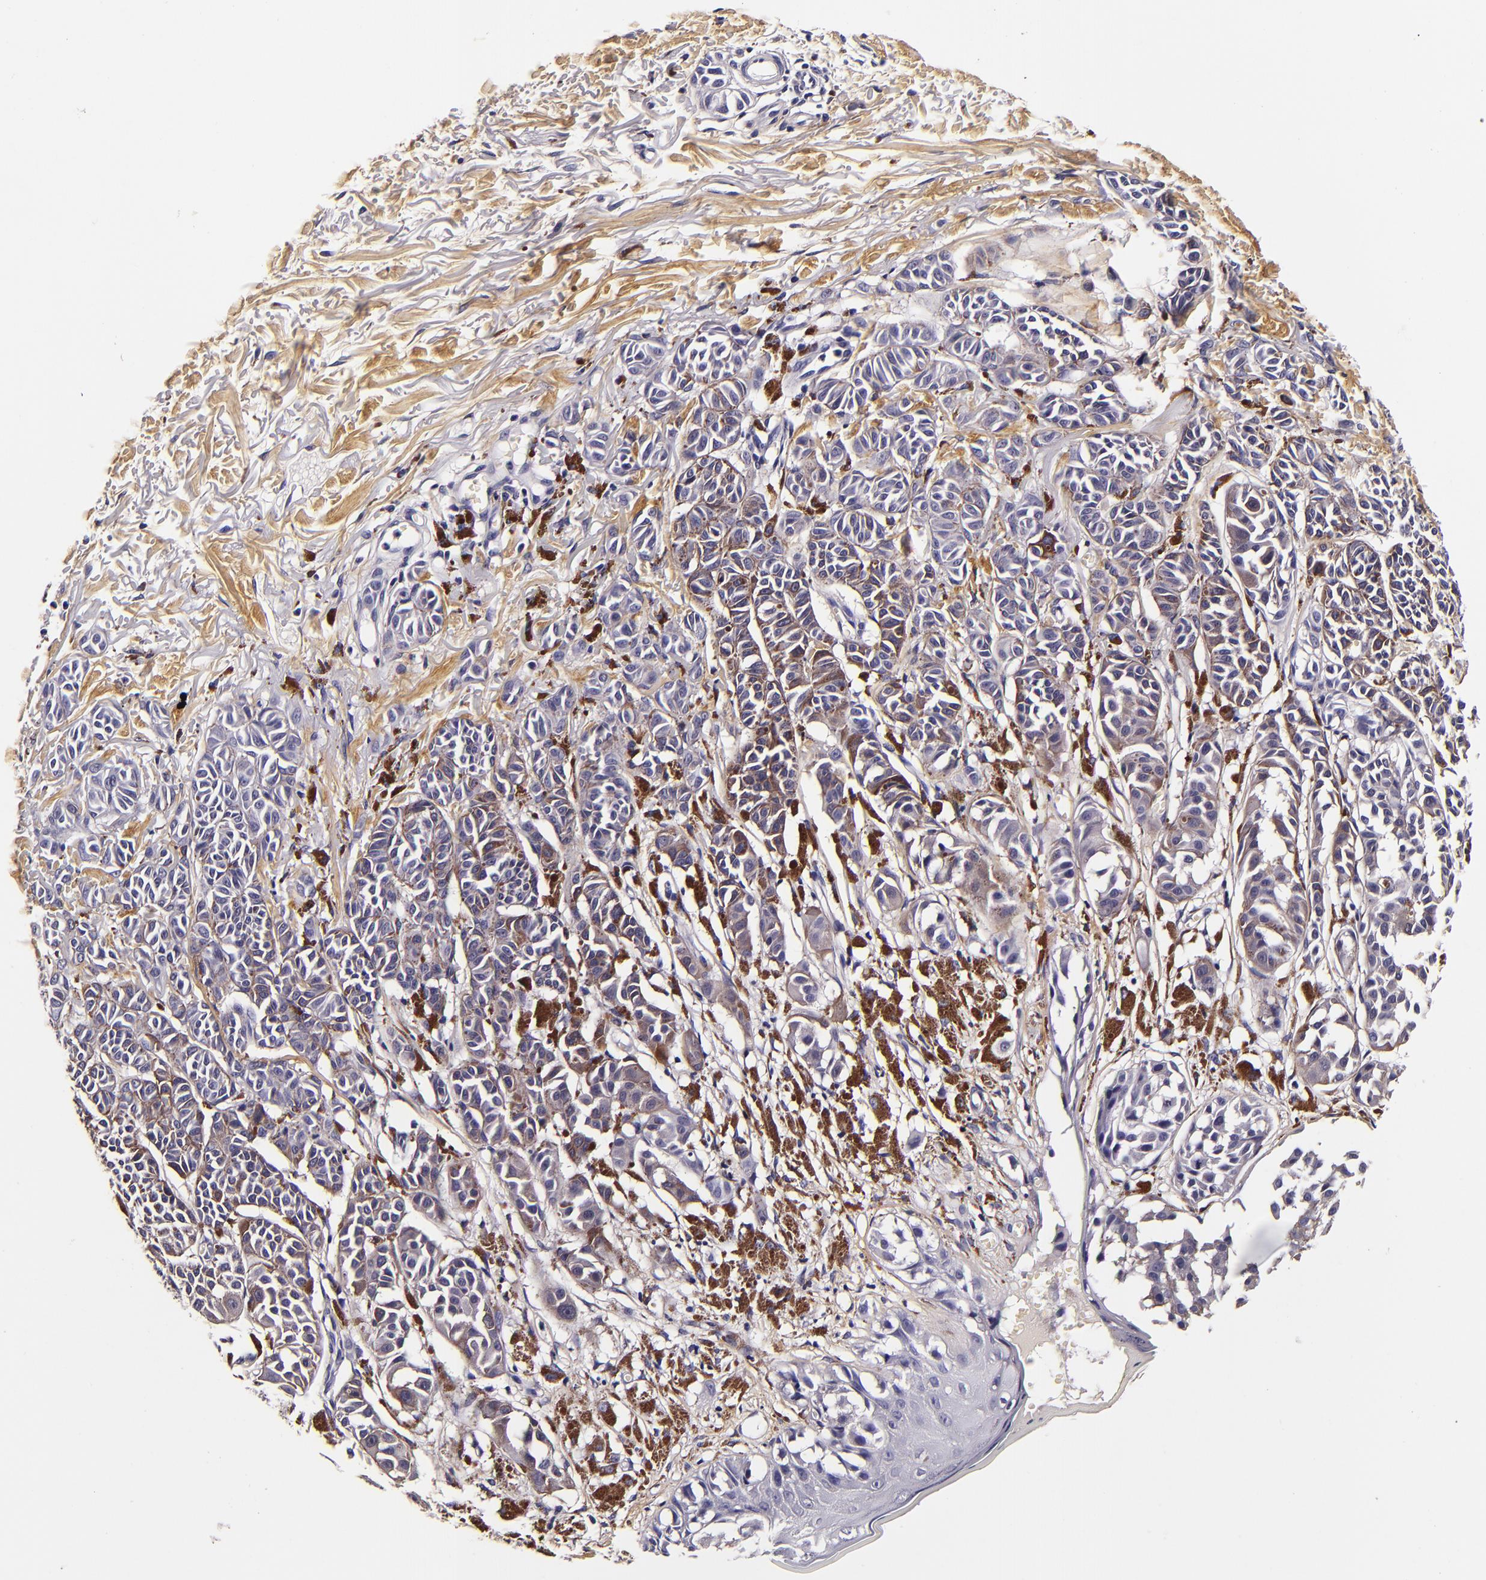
{"staining": {"intensity": "negative", "quantity": "none", "location": "none"}, "tissue": "melanoma", "cell_type": "Tumor cells", "image_type": "cancer", "snomed": [{"axis": "morphology", "description": "Malignant melanoma, NOS"}, {"axis": "topography", "description": "Skin"}], "caption": "The immunohistochemistry (IHC) histopathology image has no significant positivity in tumor cells of melanoma tissue. (DAB IHC, high magnification).", "gene": "FBN1", "patient": {"sex": "male", "age": 76}}